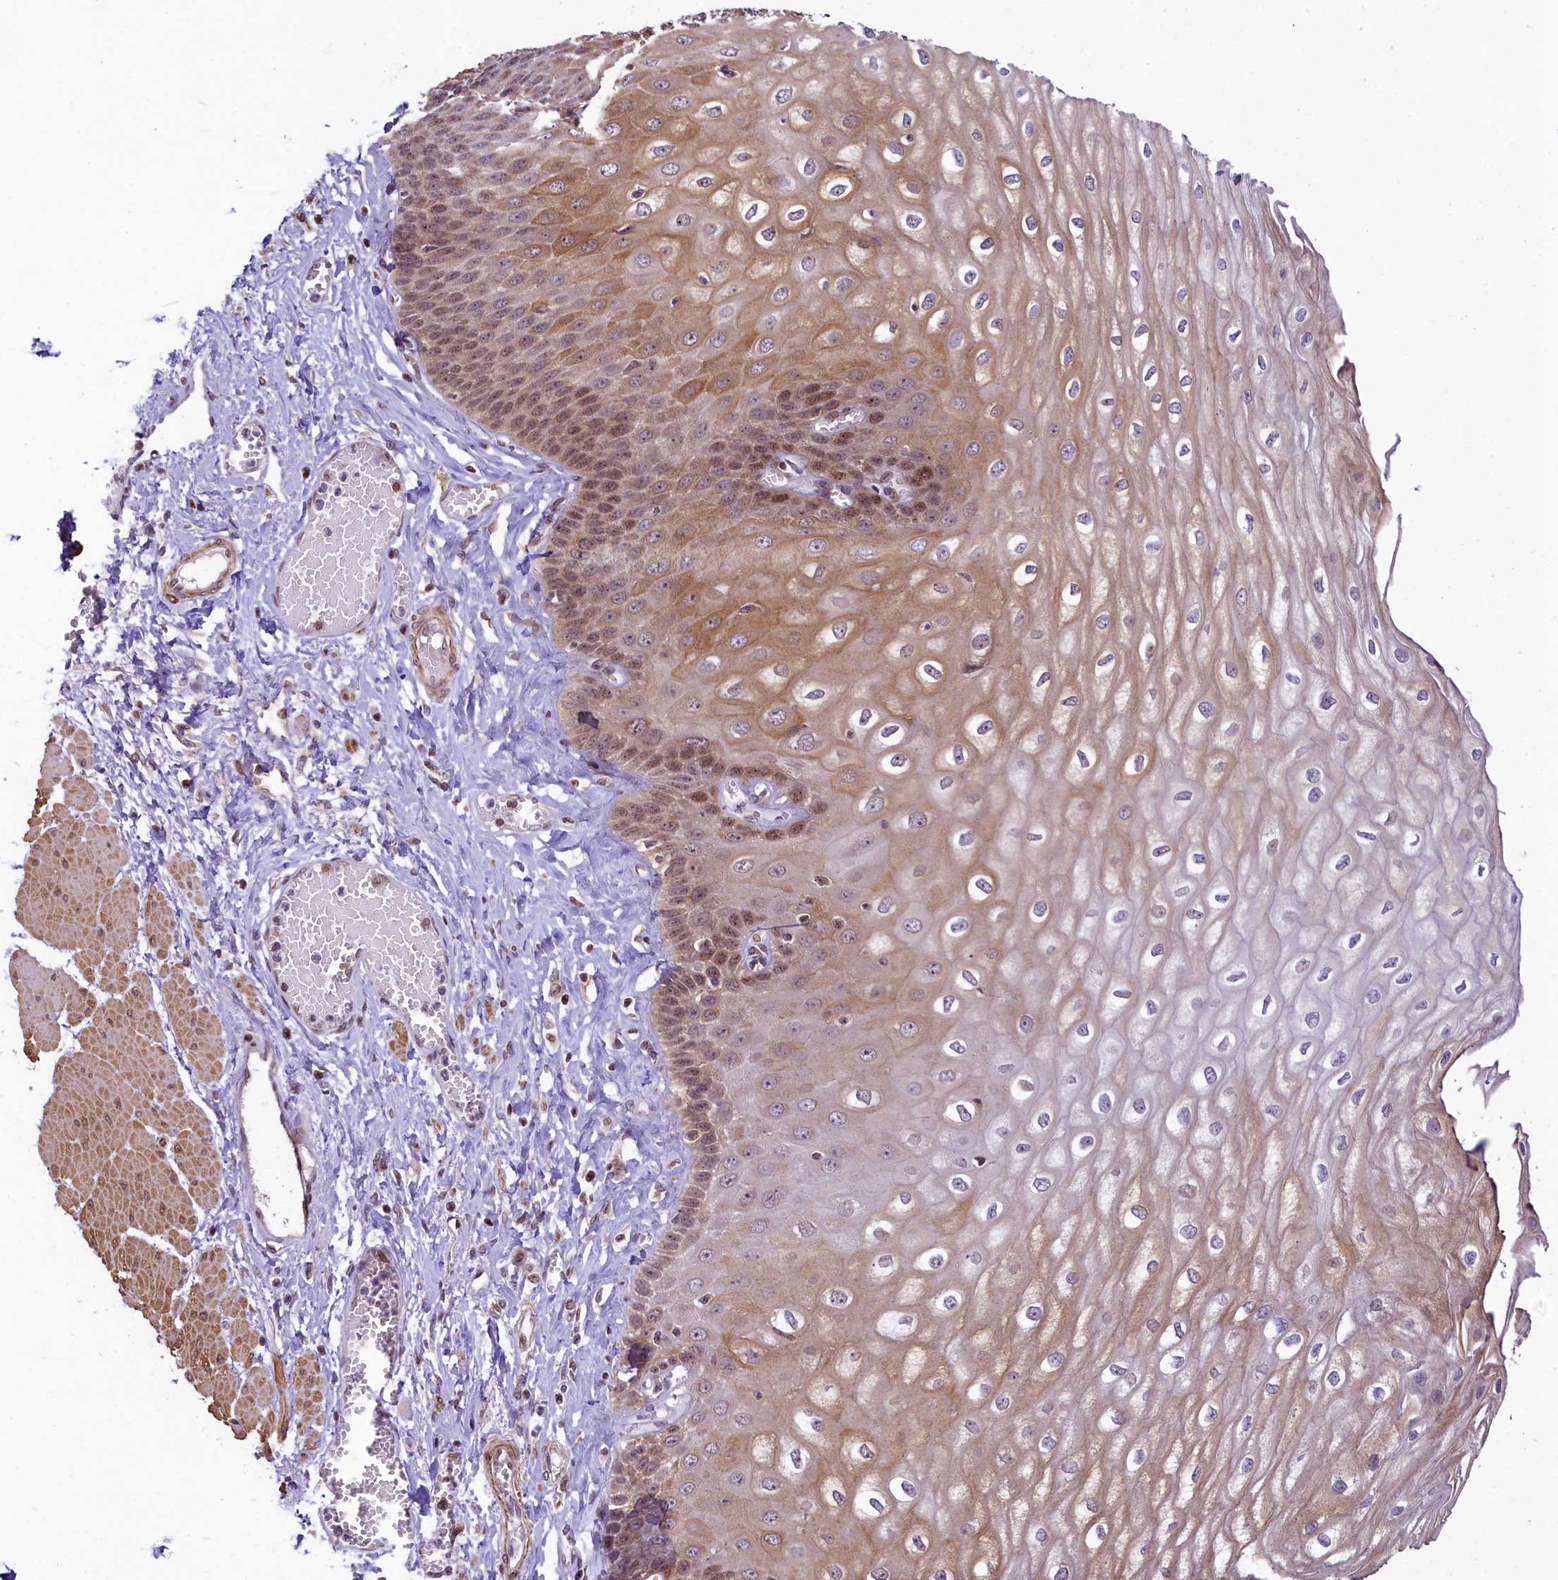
{"staining": {"intensity": "moderate", "quantity": ">75%", "location": "cytoplasmic/membranous,nuclear"}, "tissue": "esophagus", "cell_type": "Squamous epithelial cells", "image_type": "normal", "snomed": [{"axis": "morphology", "description": "Normal tissue, NOS"}, {"axis": "topography", "description": "Esophagus"}], "caption": "Immunohistochemistry of normal human esophagus shows medium levels of moderate cytoplasmic/membranous,nuclear staining in about >75% of squamous epithelial cells.", "gene": "RBBP8", "patient": {"sex": "male", "age": 60}}